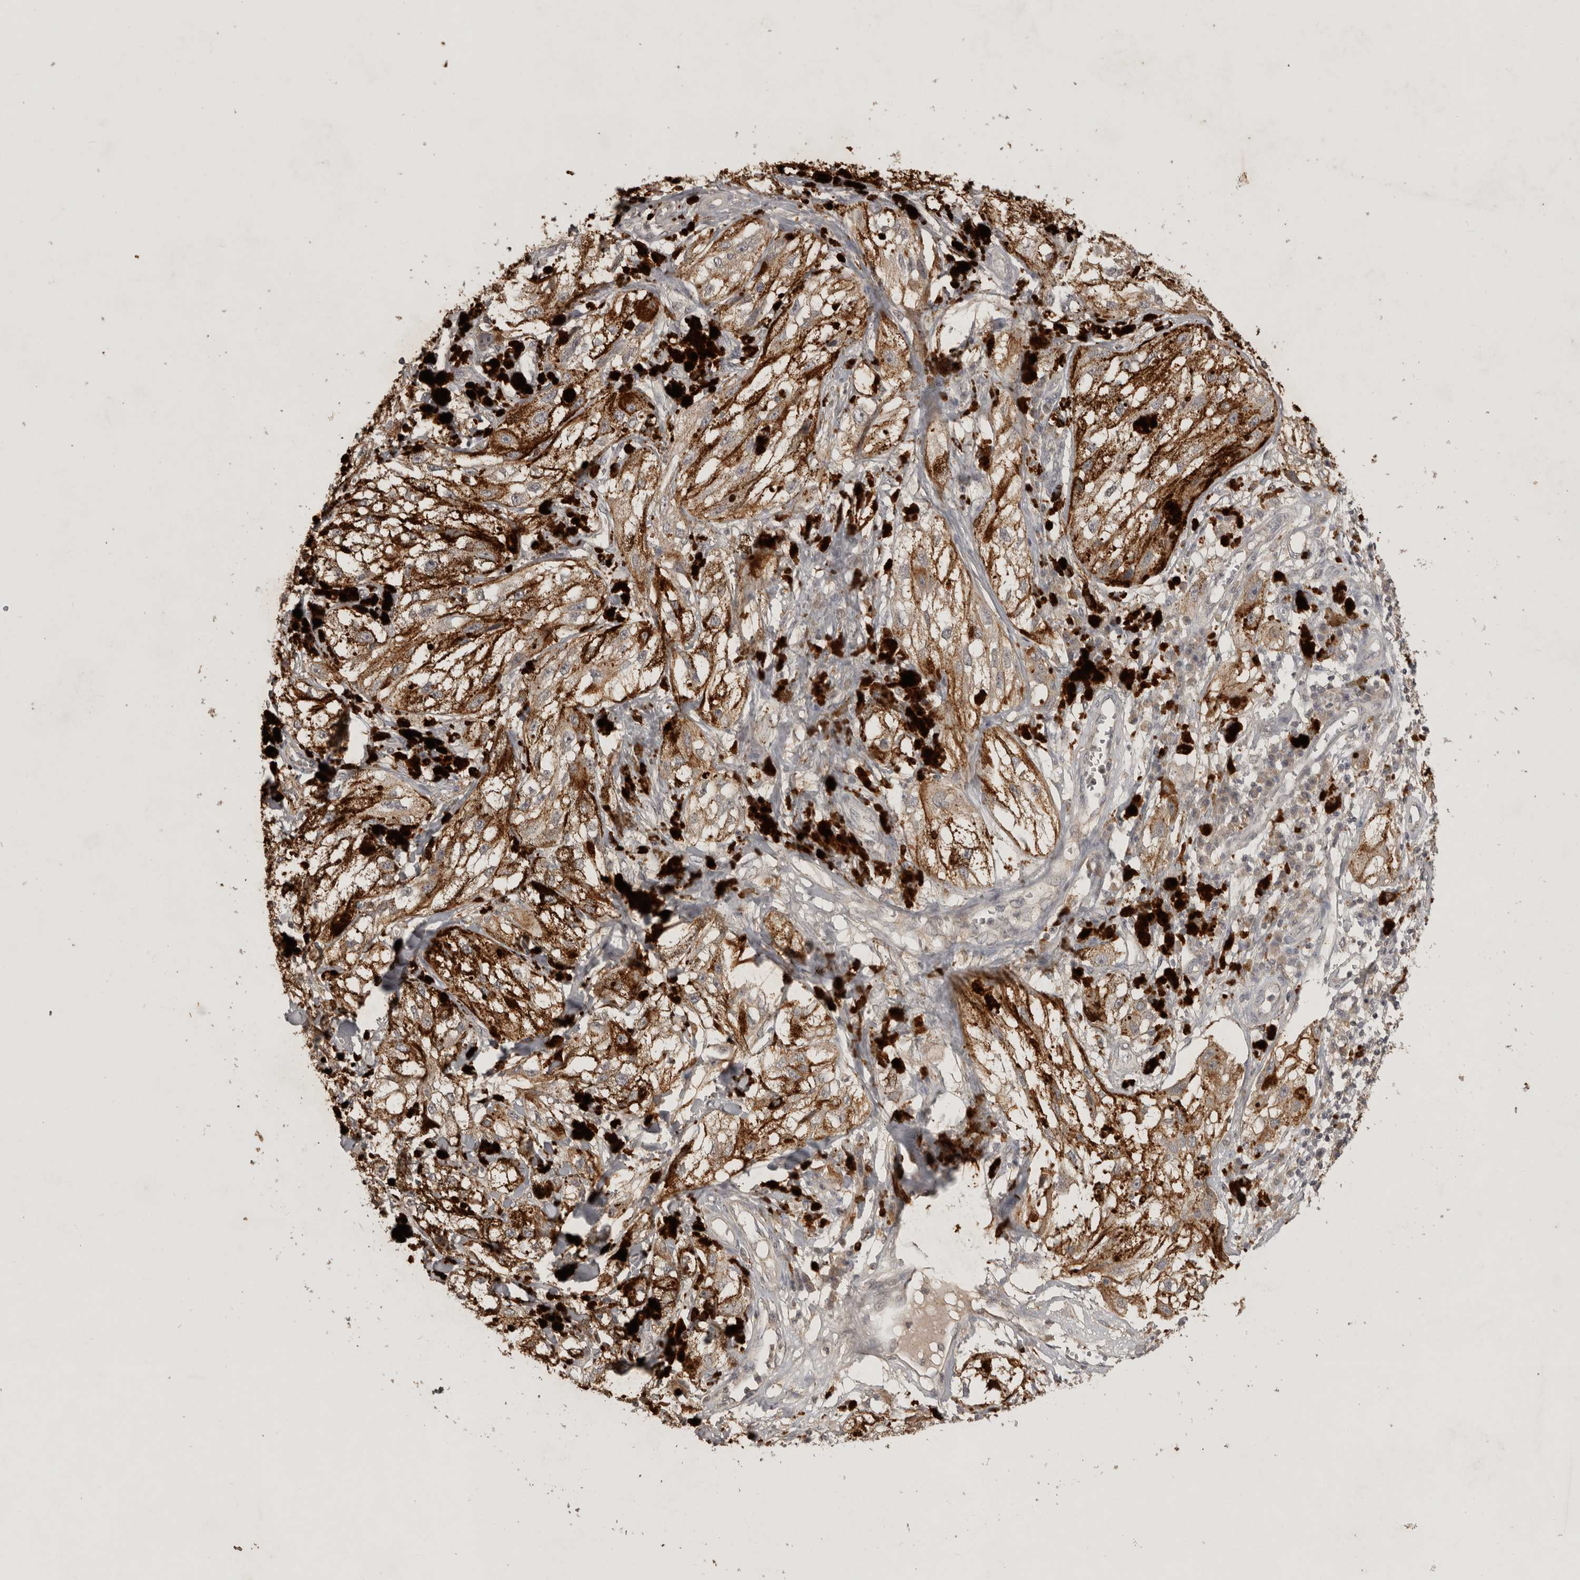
{"staining": {"intensity": "moderate", "quantity": ">75%", "location": "cytoplasmic/membranous"}, "tissue": "melanoma", "cell_type": "Tumor cells", "image_type": "cancer", "snomed": [{"axis": "morphology", "description": "Malignant melanoma, NOS"}, {"axis": "topography", "description": "Skin"}], "caption": "Melanoma stained with a protein marker demonstrates moderate staining in tumor cells.", "gene": "ADAMTS4", "patient": {"sex": "male", "age": 88}}